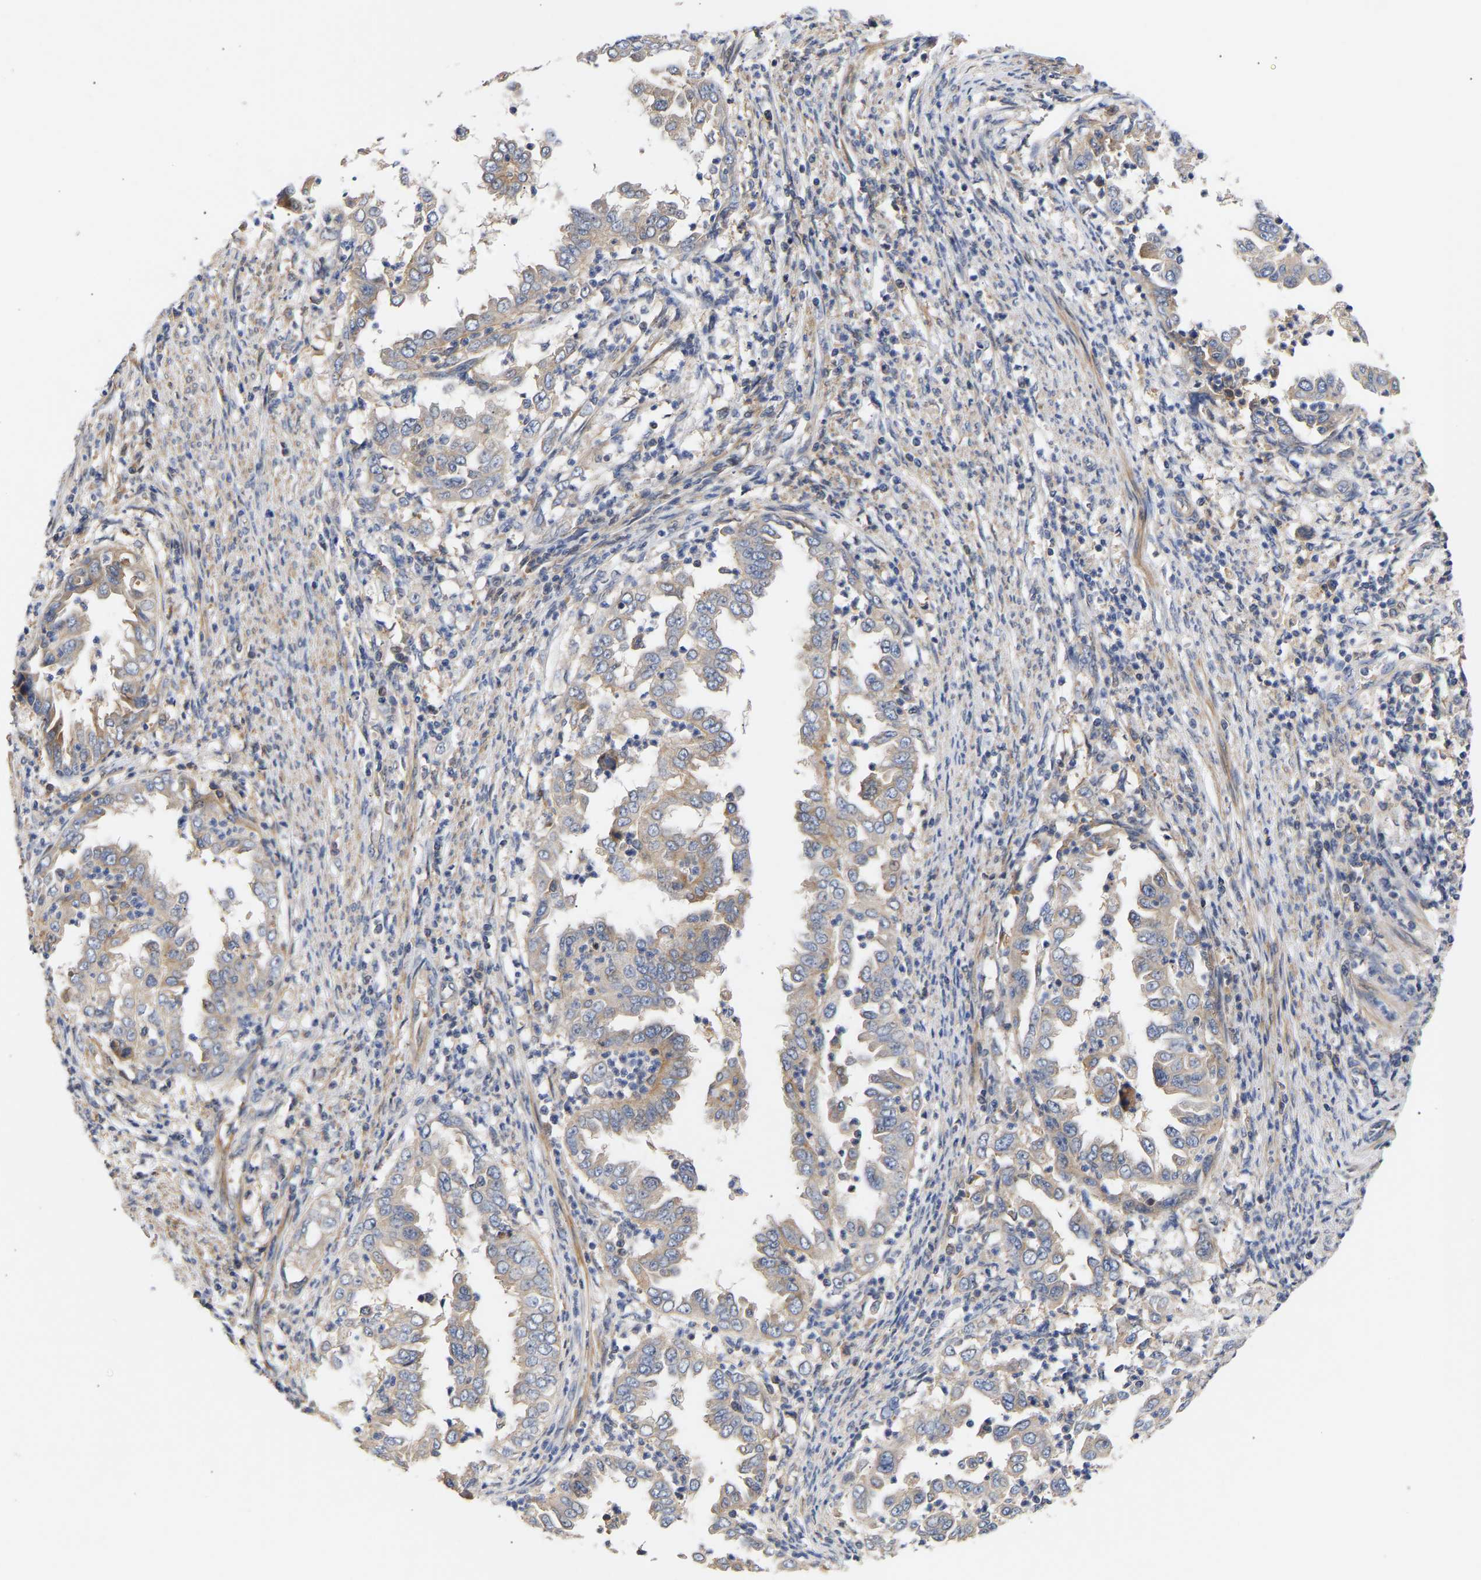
{"staining": {"intensity": "weak", "quantity": "<25%", "location": "cytoplasmic/membranous"}, "tissue": "endometrial cancer", "cell_type": "Tumor cells", "image_type": "cancer", "snomed": [{"axis": "morphology", "description": "Adenocarcinoma, NOS"}, {"axis": "topography", "description": "Endometrium"}], "caption": "Immunohistochemical staining of endometrial cancer demonstrates no significant expression in tumor cells.", "gene": "KASH5", "patient": {"sex": "female", "age": 85}}